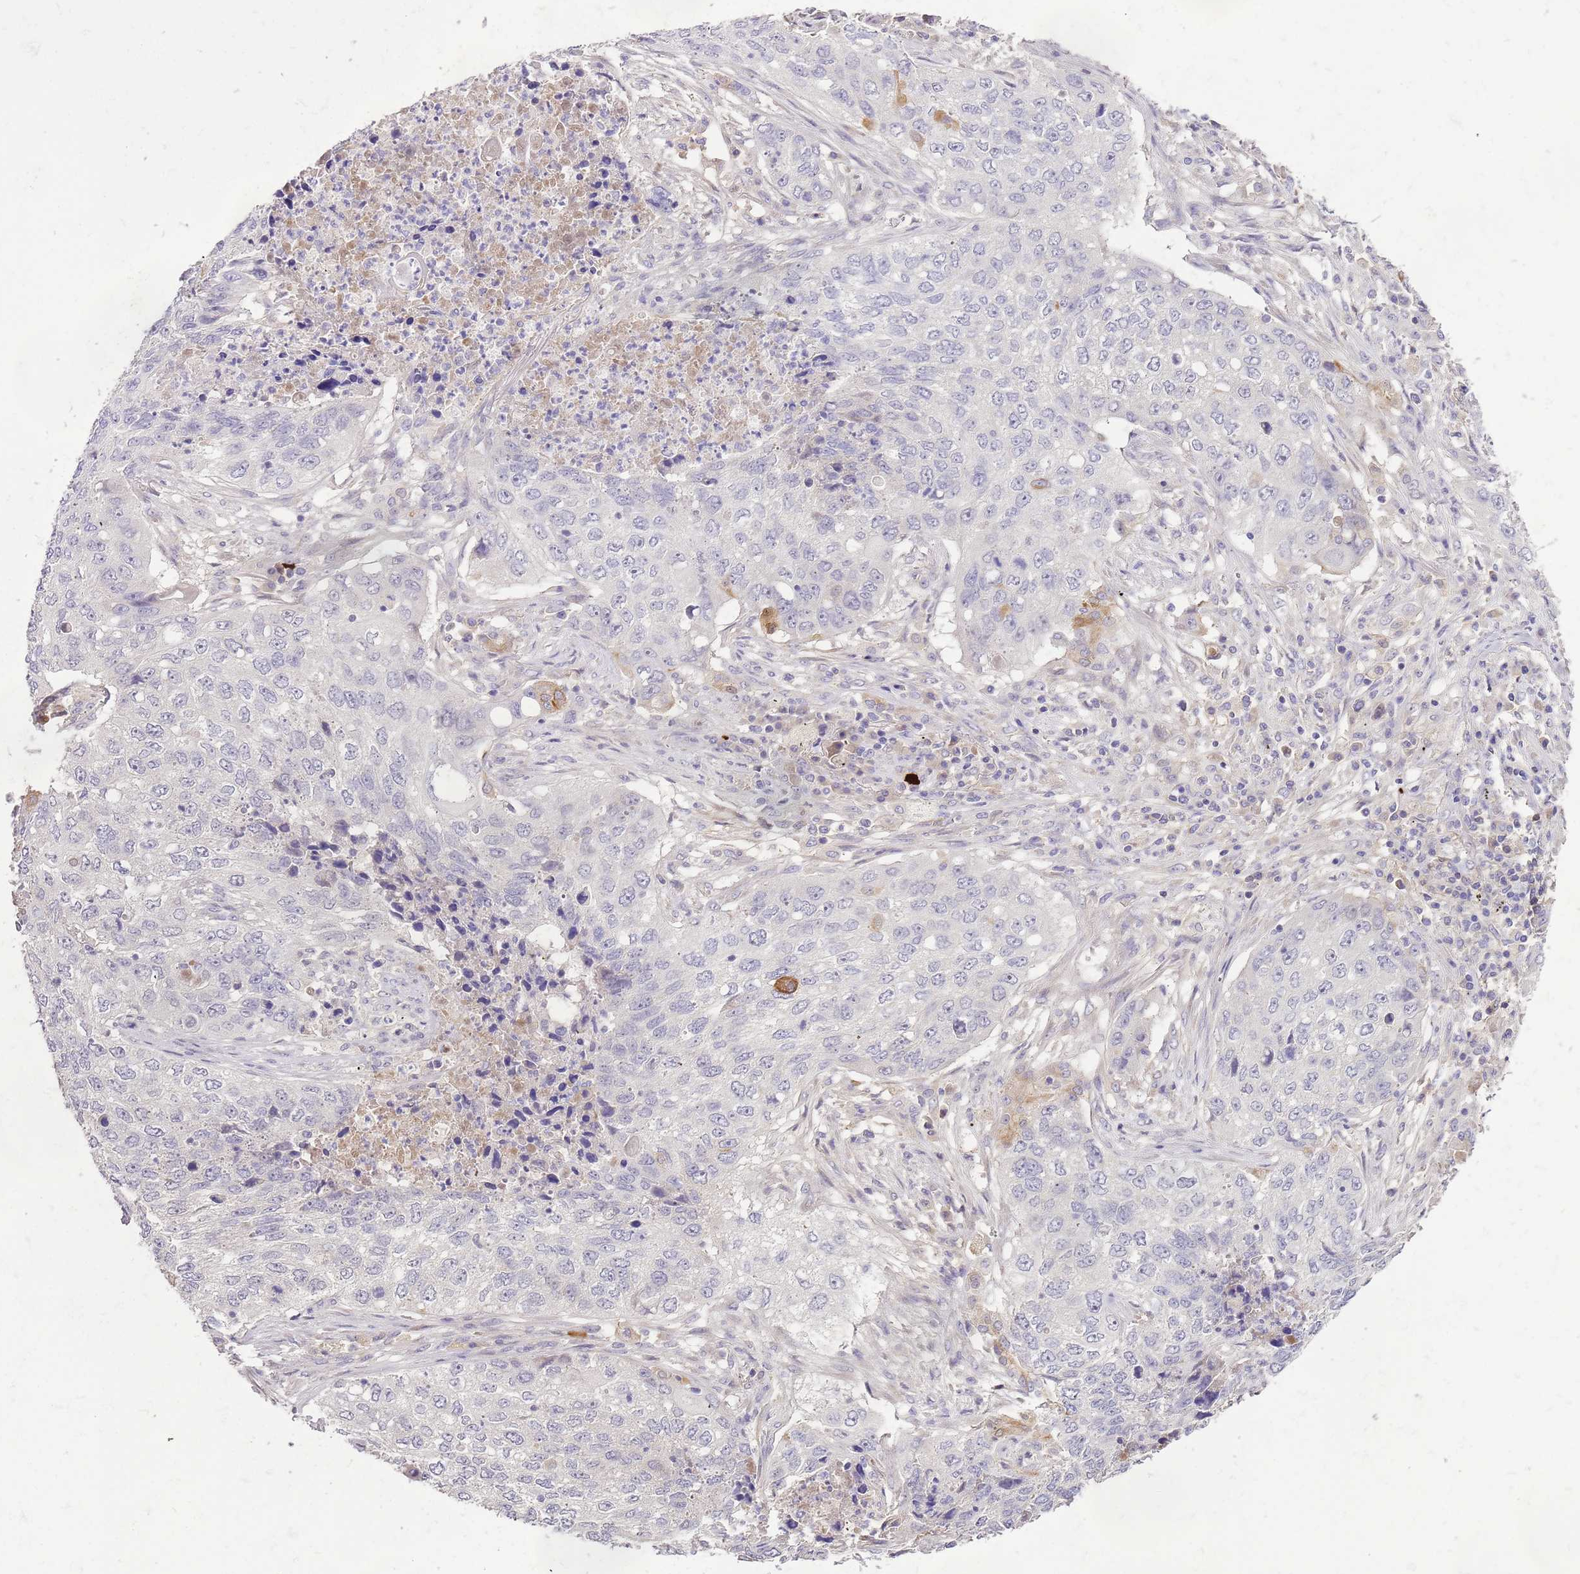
{"staining": {"intensity": "negative", "quantity": "none", "location": "none"}, "tissue": "lung cancer", "cell_type": "Tumor cells", "image_type": "cancer", "snomed": [{"axis": "morphology", "description": "Squamous cell carcinoma, NOS"}, {"axis": "topography", "description": "Lung"}], "caption": "Lung squamous cell carcinoma stained for a protein using IHC displays no staining tumor cells.", "gene": "RFK", "patient": {"sex": "female", "age": 63}}